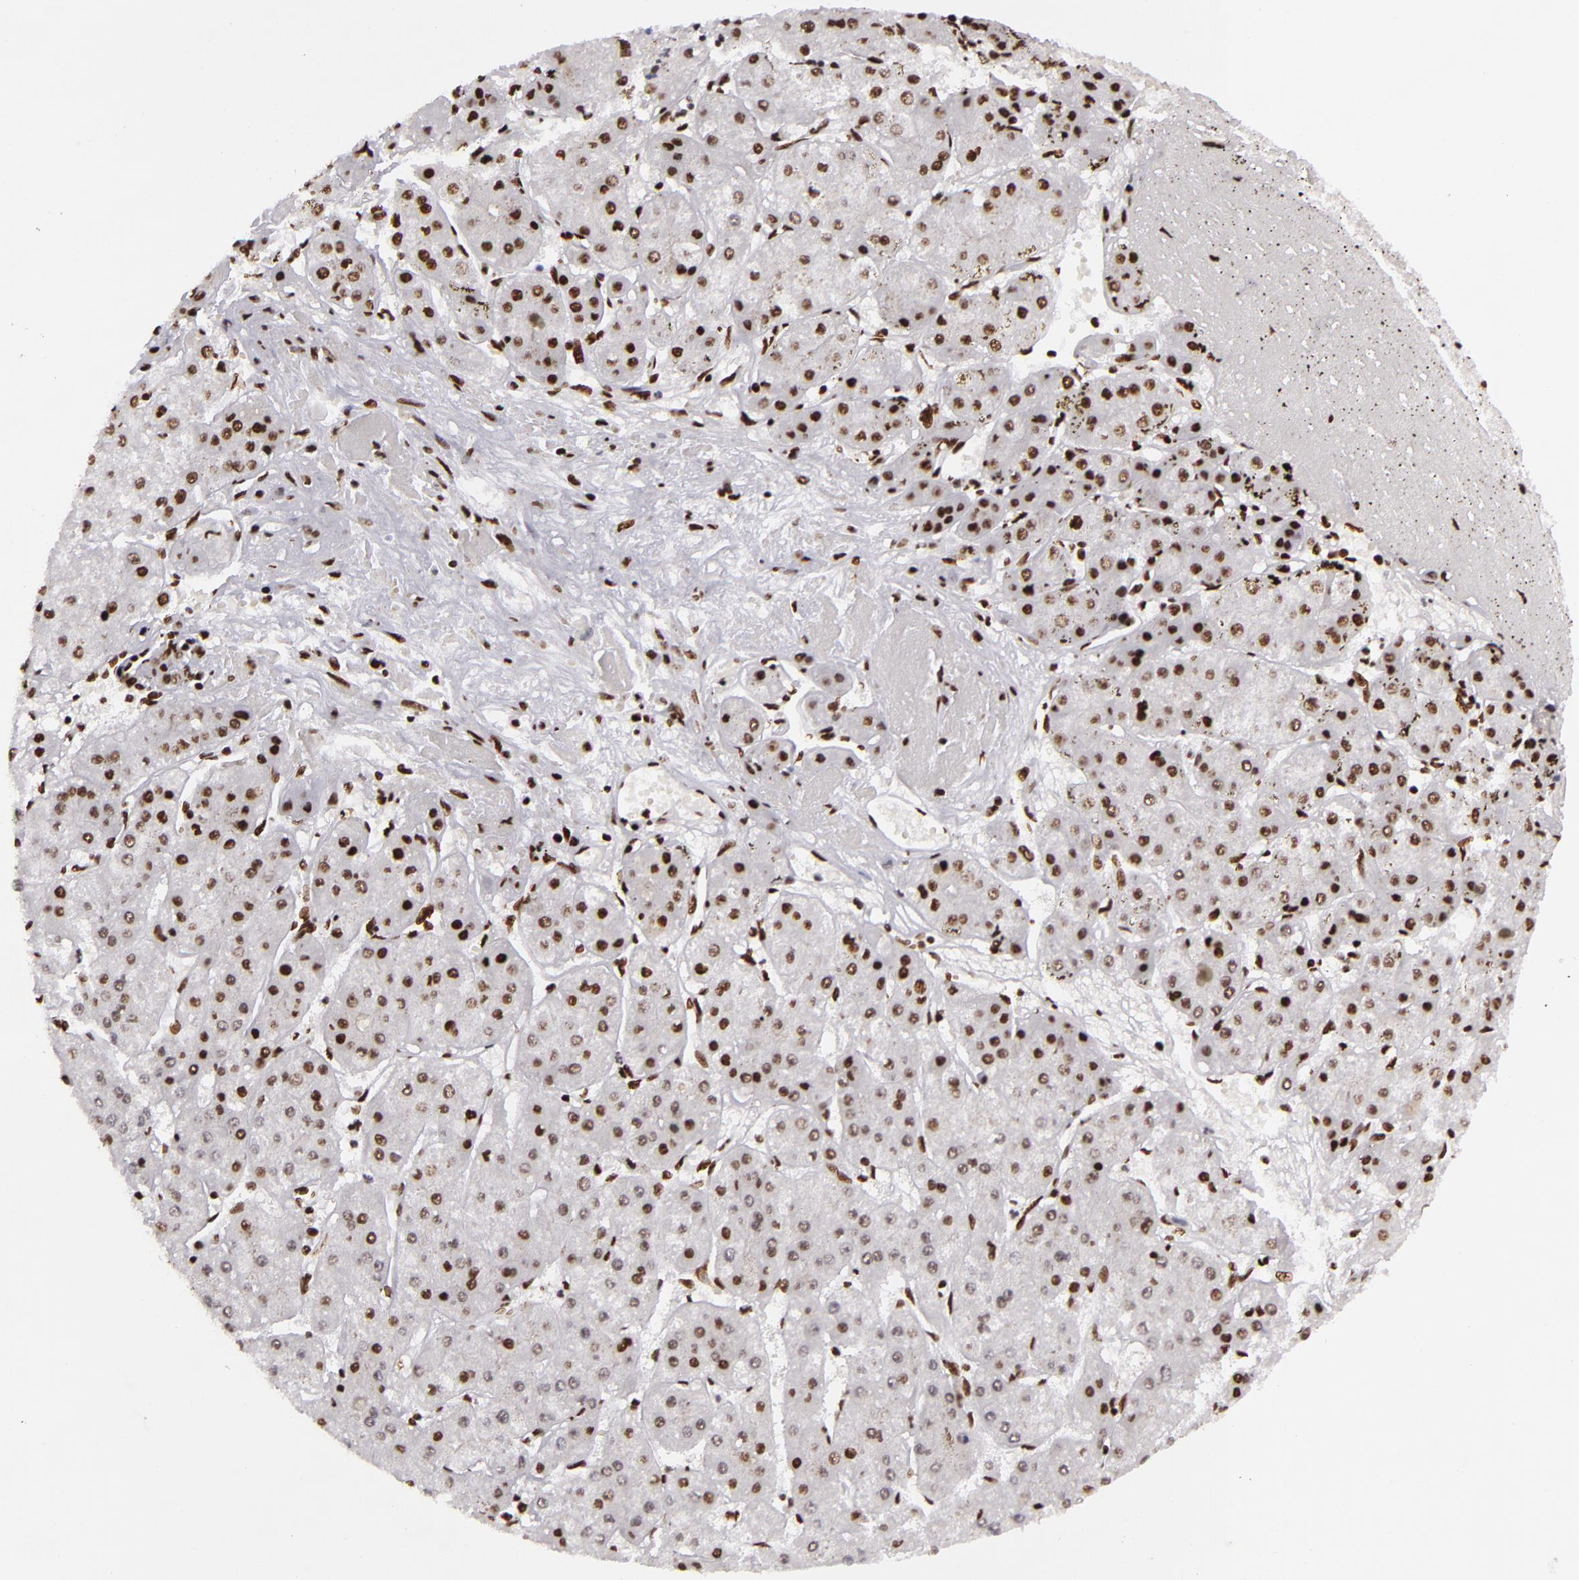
{"staining": {"intensity": "moderate", "quantity": "25%-75%", "location": "nuclear"}, "tissue": "liver cancer", "cell_type": "Tumor cells", "image_type": "cancer", "snomed": [{"axis": "morphology", "description": "Carcinoma, Hepatocellular, NOS"}, {"axis": "topography", "description": "Liver"}], "caption": "Immunohistochemical staining of human liver hepatocellular carcinoma shows moderate nuclear protein staining in approximately 25%-75% of tumor cells.", "gene": "SAFB", "patient": {"sex": "female", "age": 52}}